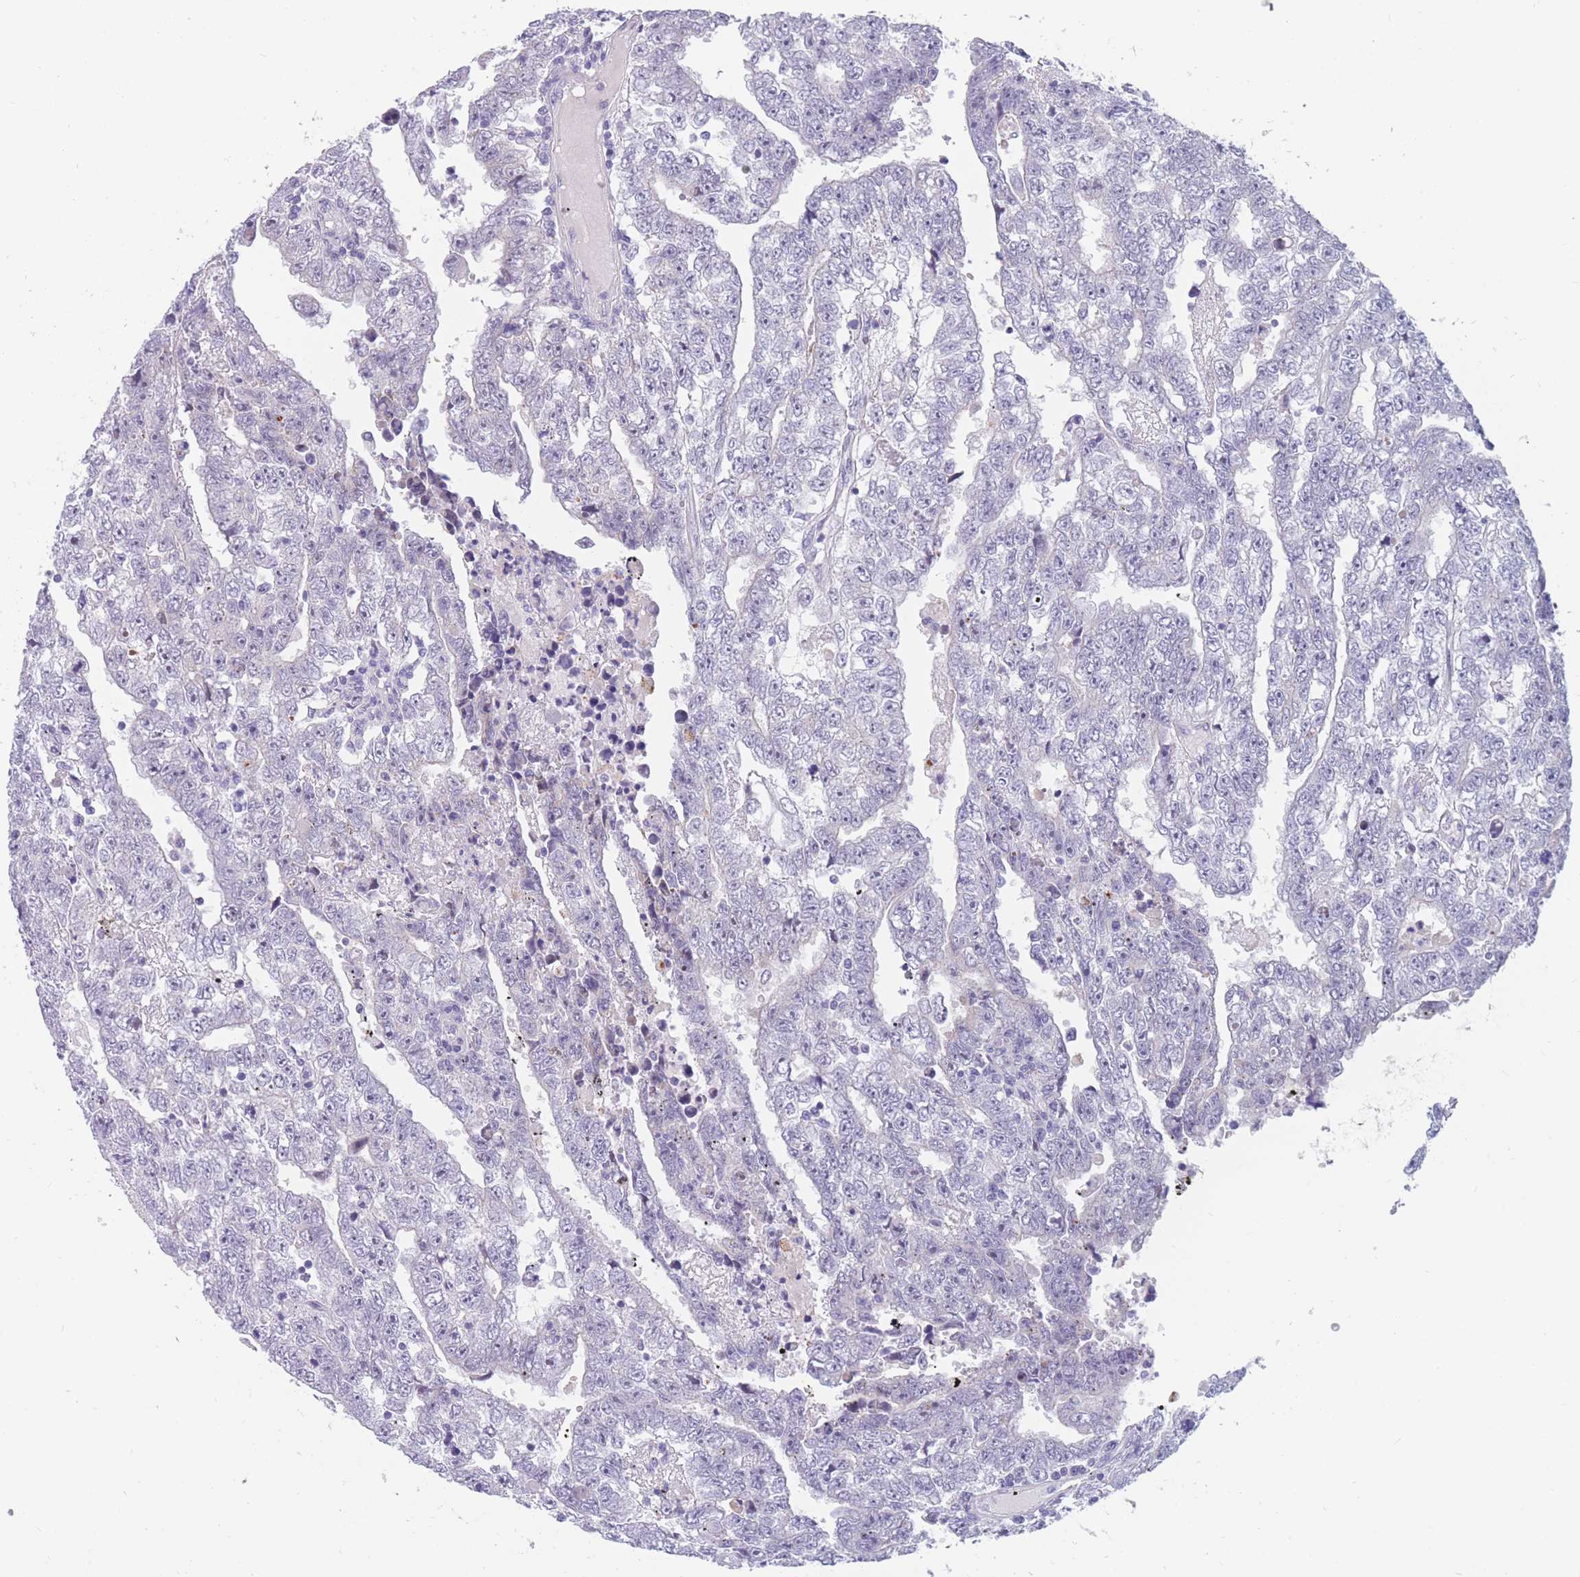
{"staining": {"intensity": "negative", "quantity": "none", "location": "none"}, "tissue": "testis cancer", "cell_type": "Tumor cells", "image_type": "cancer", "snomed": [{"axis": "morphology", "description": "Carcinoma, Embryonal, NOS"}, {"axis": "topography", "description": "Testis"}], "caption": "High magnification brightfield microscopy of testis embryonal carcinoma stained with DAB (3,3'-diaminobenzidine) (brown) and counterstained with hematoxylin (blue): tumor cells show no significant staining.", "gene": "DDX49", "patient": {"sex": "male", "age": 25}}